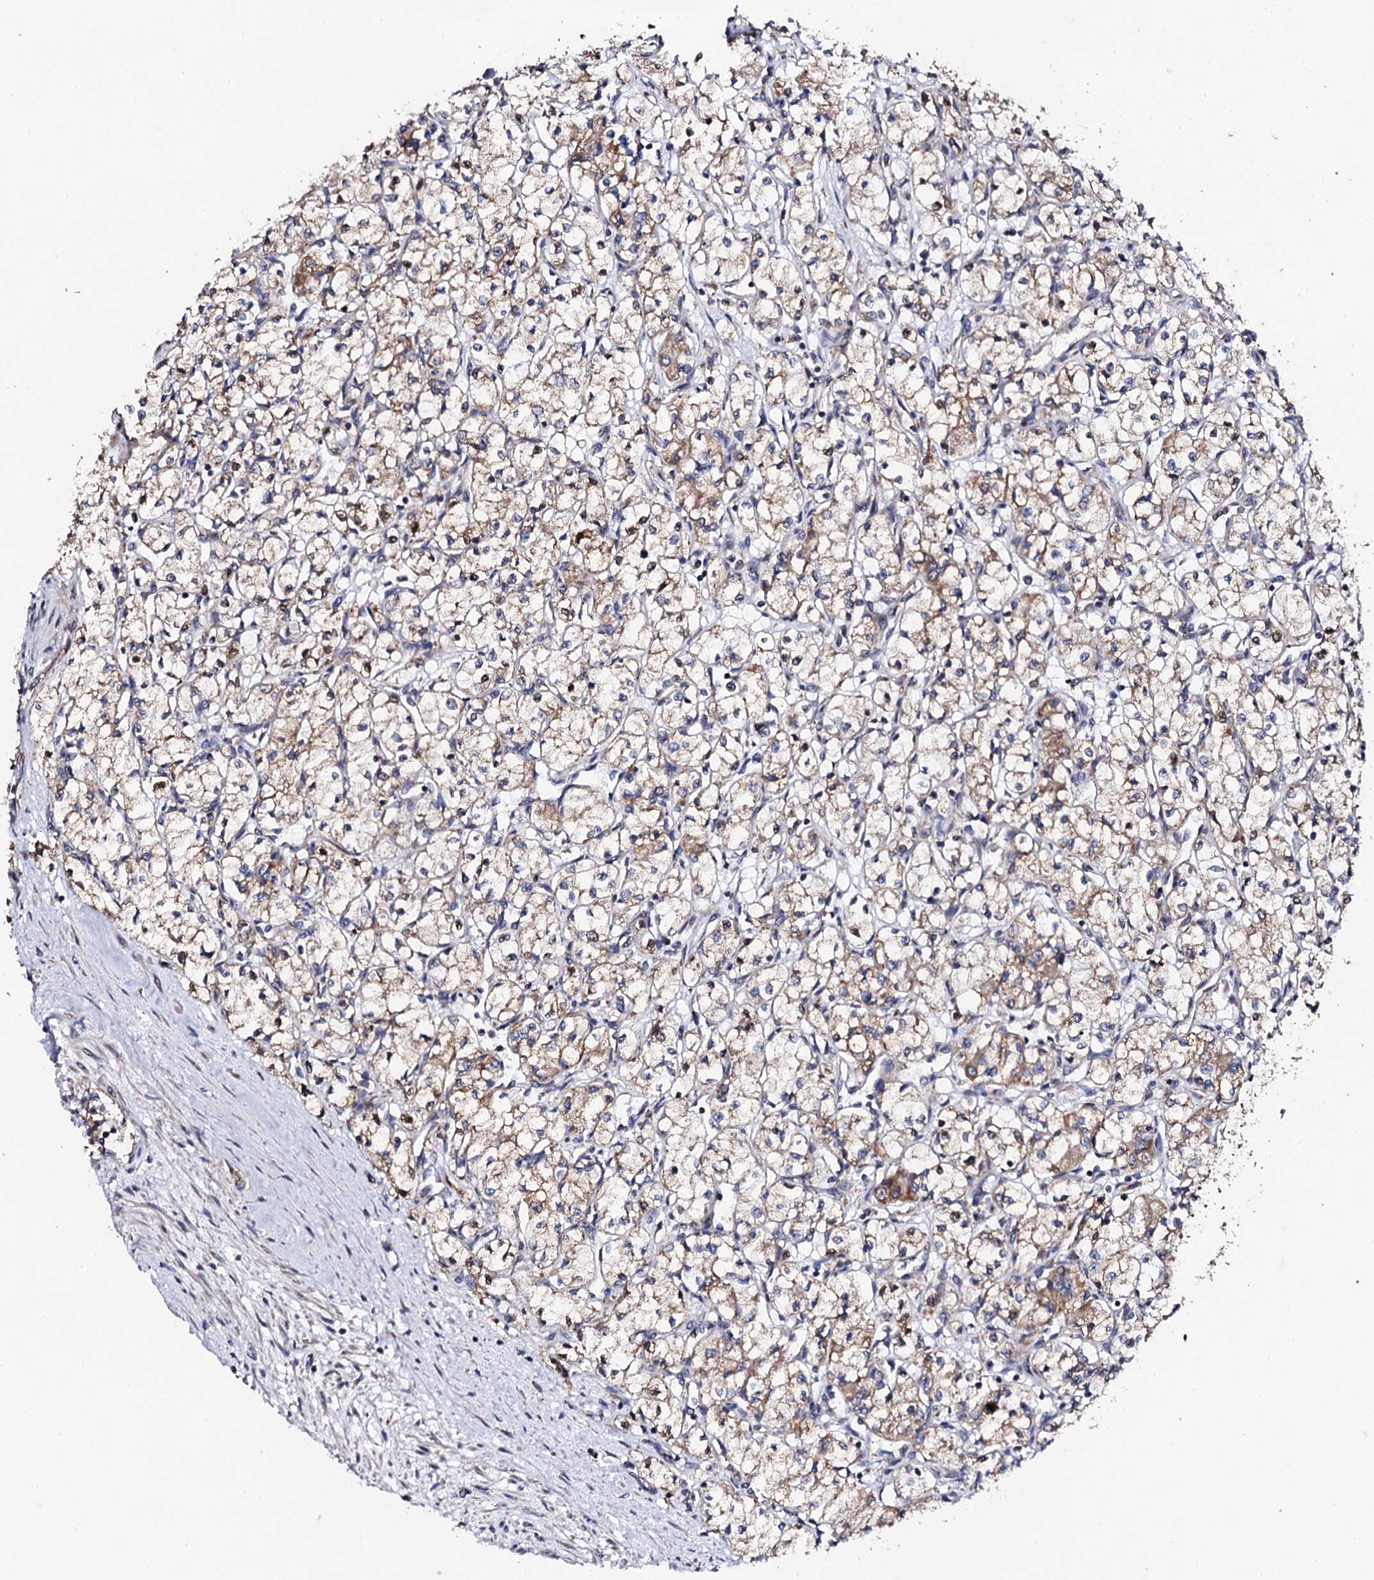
{"staining": {"intensity": "weak", "quantity": ">75%", "location": "cytoplasmic/membranous"}, "tissue": "renal cancer", "cell_type": "Tumor cells", "image_type": "cancer", "snomed": [{"axis": "morphology", "description": "Adenocarcinoma, NOS"}, {"axis": "topography", "description": "Kidney"}], "caption": "Immunohistochemical staining of renal cancer (adenocarcinoma) demonstrates low levels of weak cytoplasmic/membranous staining in about >75% of tumor cells.", "gene": "LIPT2", "patient": {"sex": "male", "age": 59}}